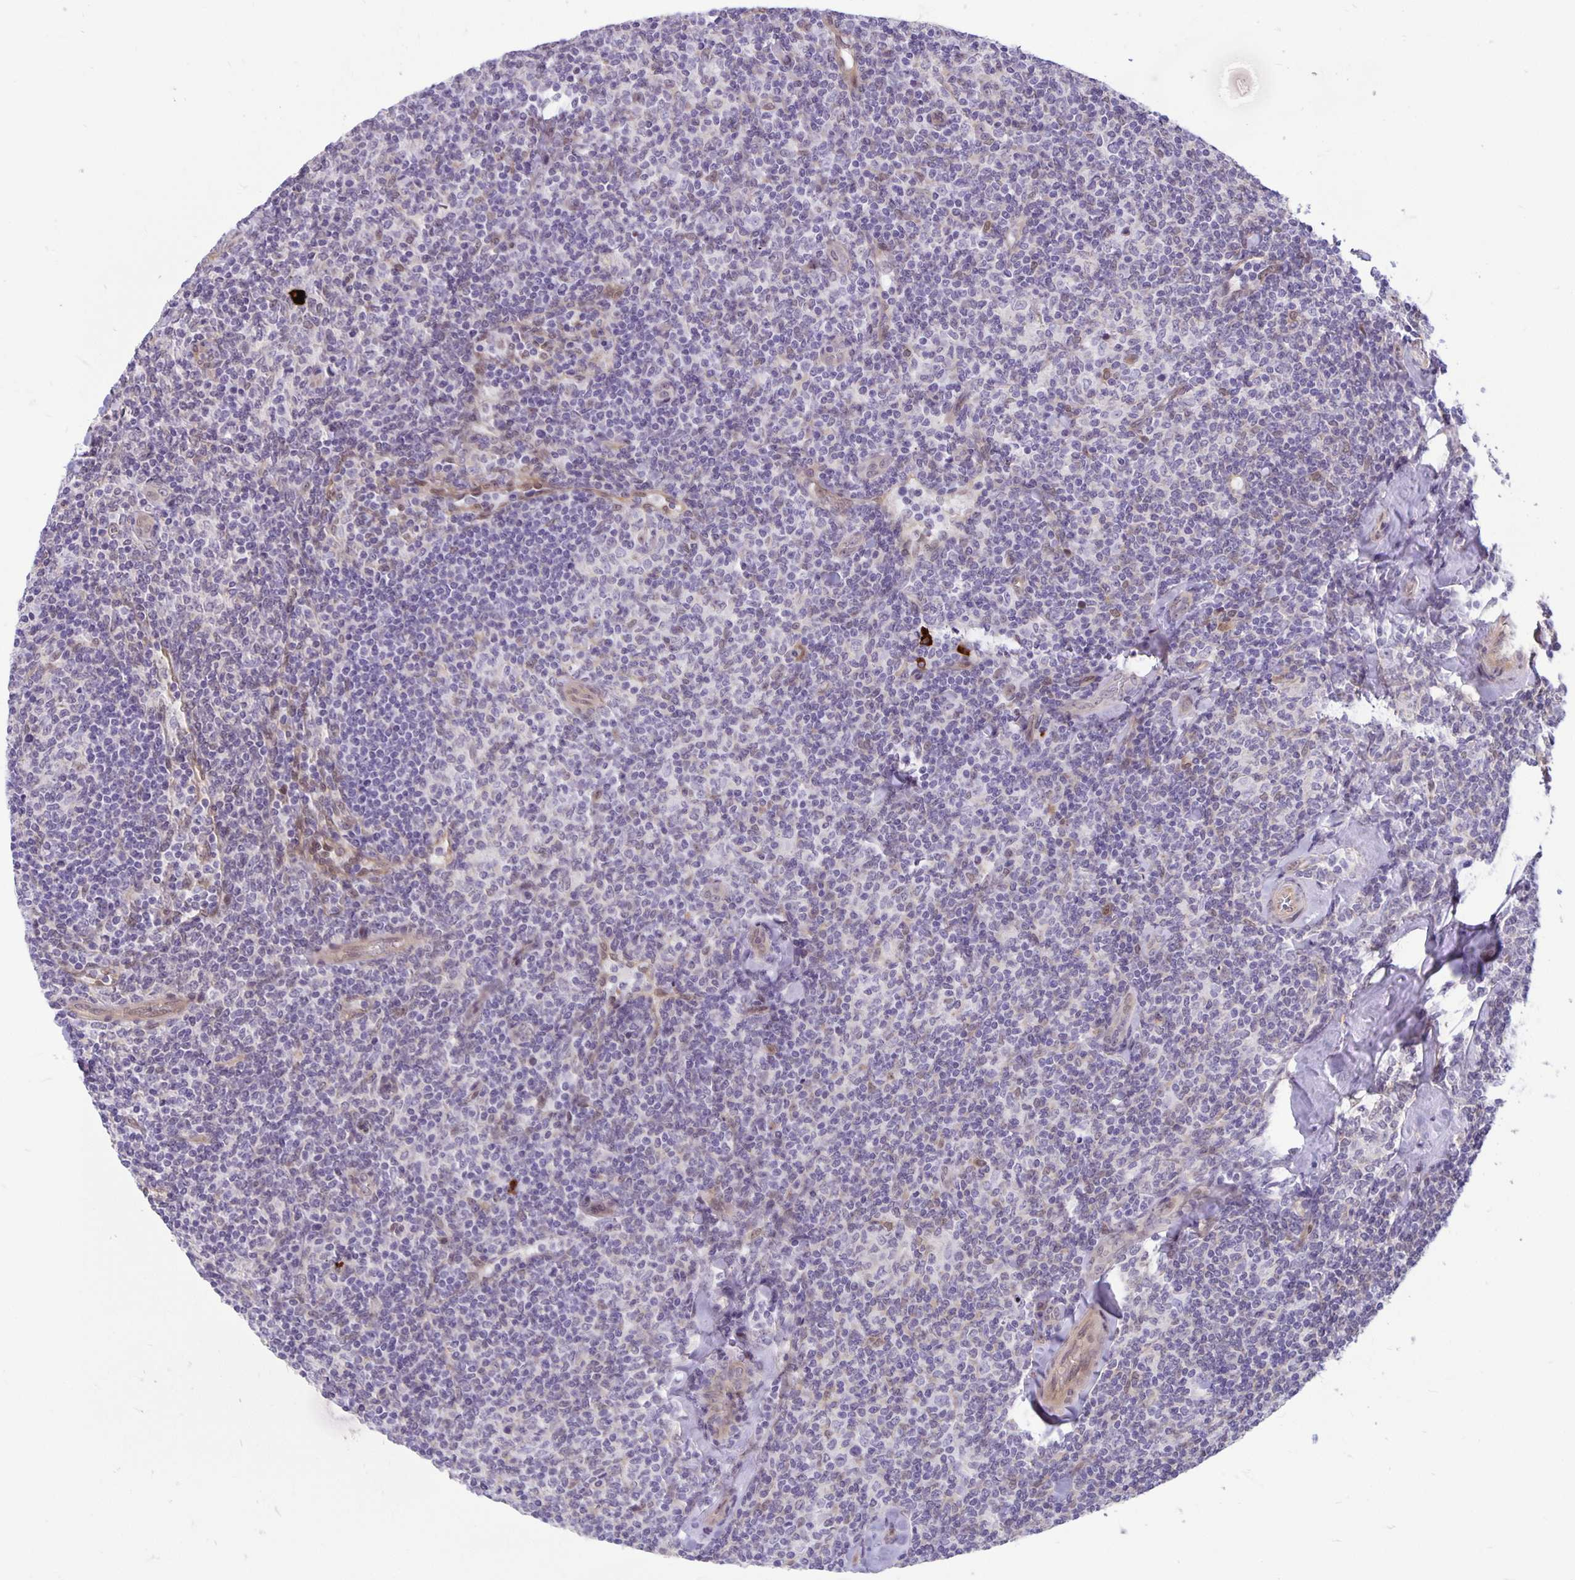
{"staining": {"intensity": "negative", "quantity": "none", "location": "none"}, "tissue": "lymphoma", "cell_type": "Tumor cells", "image_type": "cancer", "snomed": [{"axis": "morphology", "description": "Malignant lymphoma, non-Hodgkin's type, Low grade"}, {"axis": "topography", "description": "Lymph node"}], "caption": "DAB immunohistochemical staining of lymphoma exhibits no significant staining in tumor cells.", "gene": "TAX1BP3", "patient": {"sex": "female", "age": 56}}